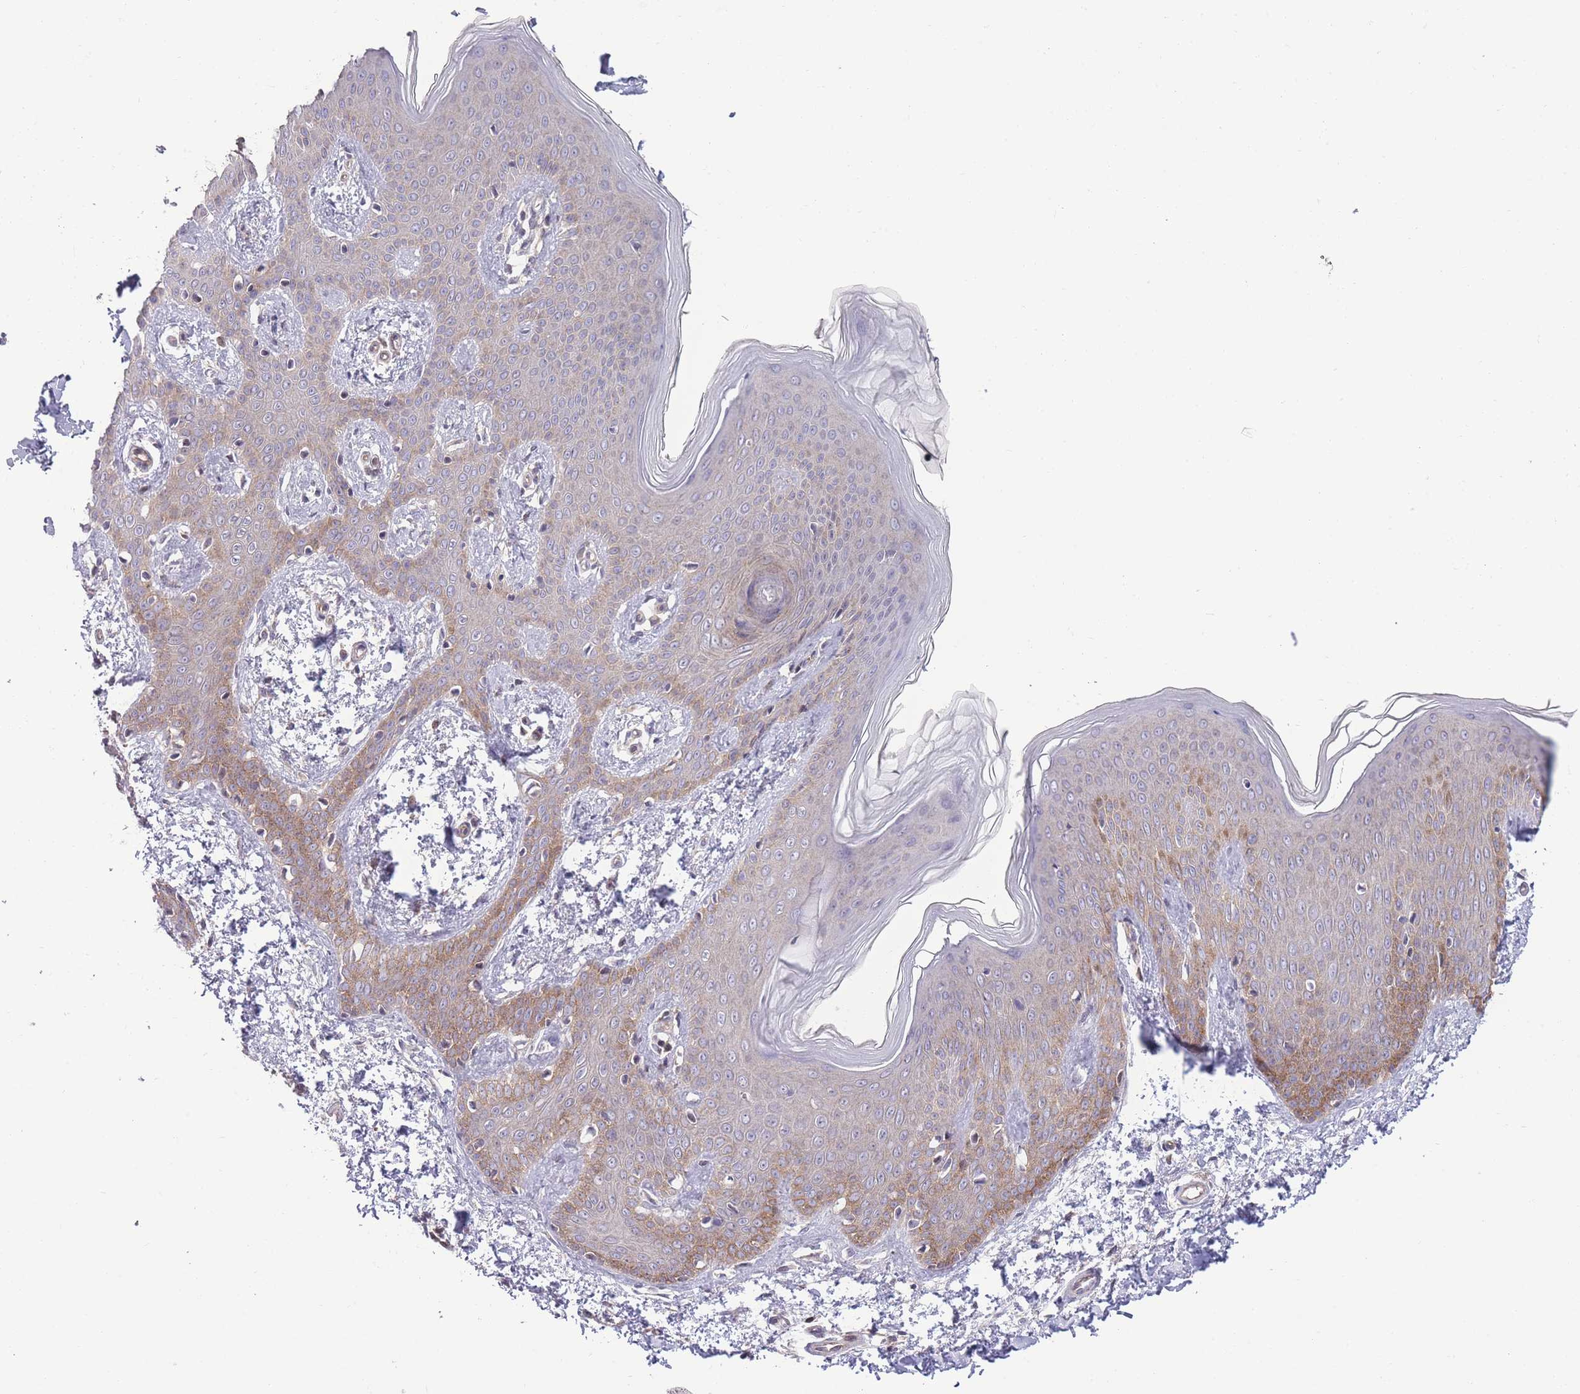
{"staining": {"intensity": "weak", "quantity": ">75%", "location": "cytoplasmic/membranous"}, "tissue": "skin", "cell_type": "Fibroblasts", "image_type": "normal", "snomed": [{"axis": "morphology", "description": "Normal tissue, NOS"}, {"axis": "topography", "description": "Skin"}], "caption": "This micrograph displays immunohistochemistry (IHC) staining of benign skin, with low weak cytoplasmic/membranous staining in about >75% of fibroblasts.", "gene": "RIC8A", "patient": {"sex": "male", "age": 36}}